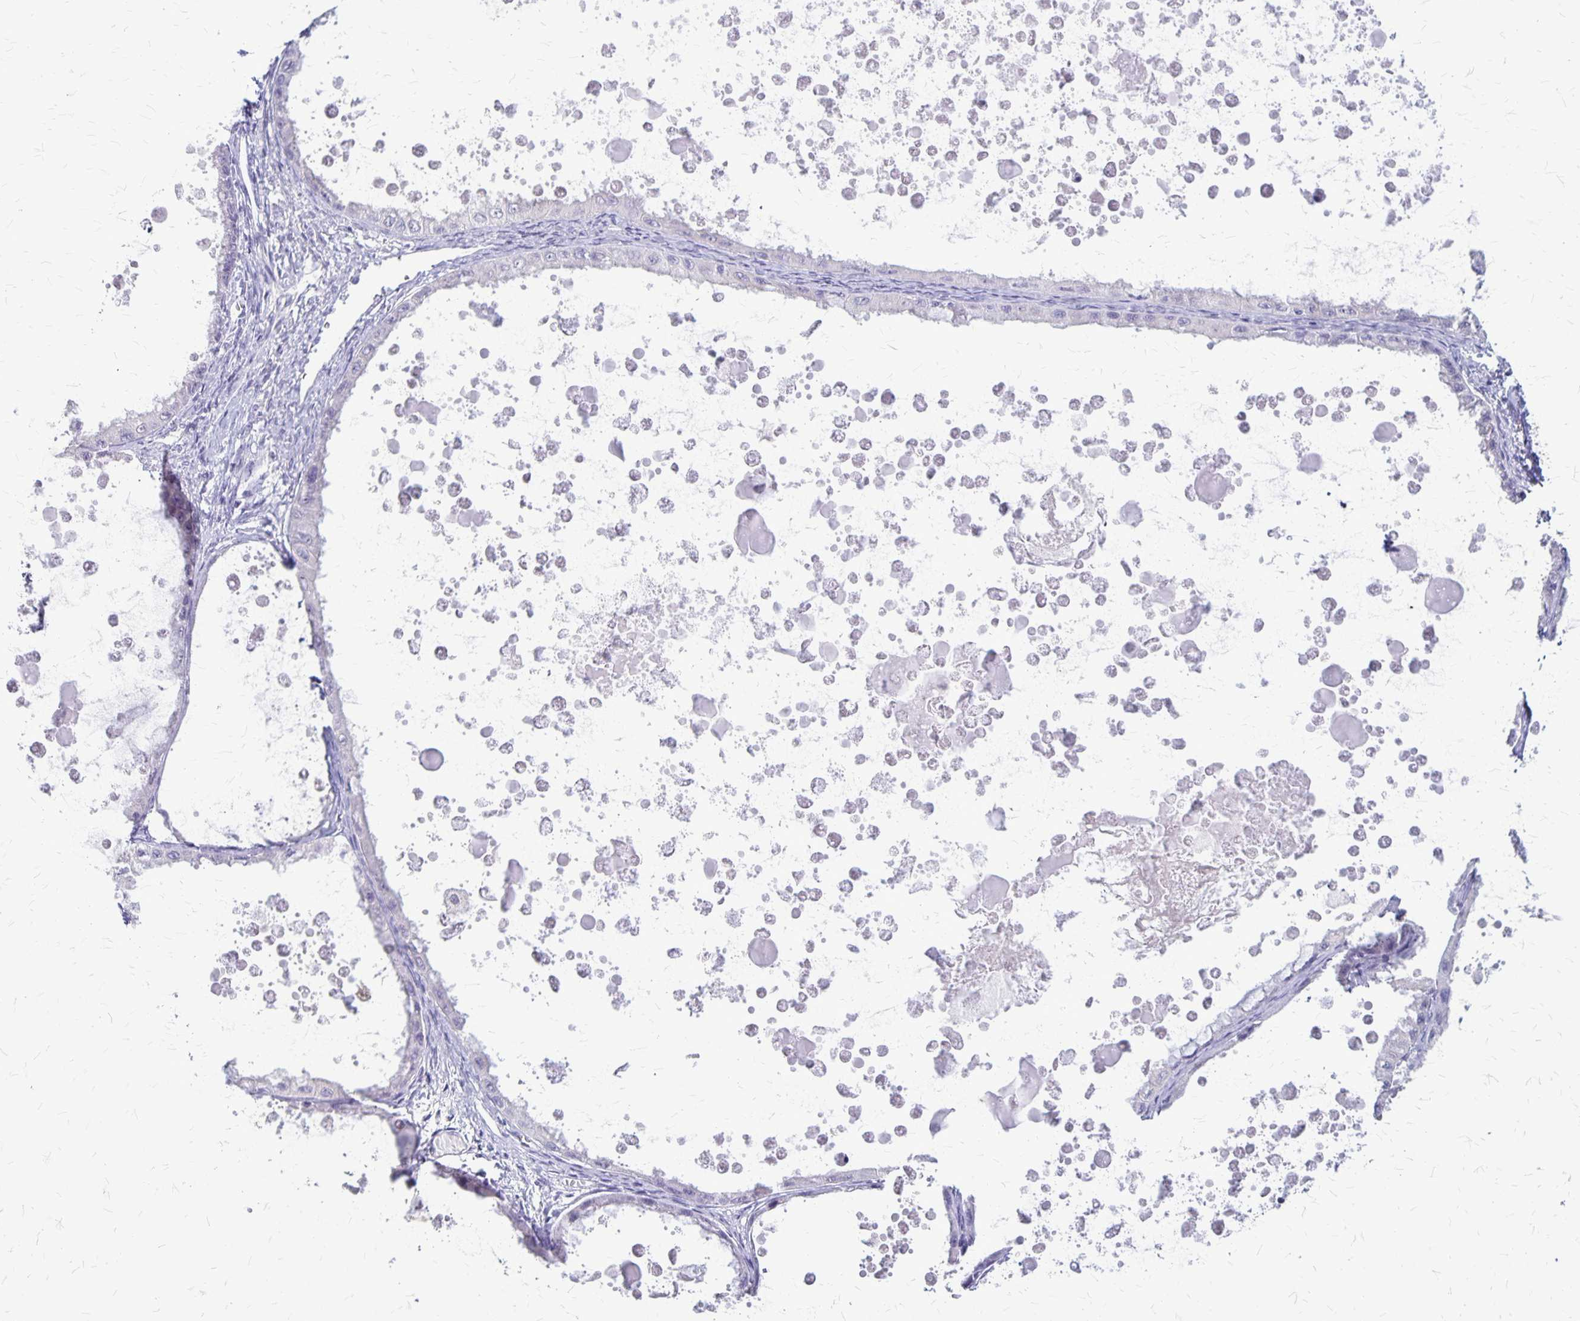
{"staining": {"intensity": "negative", "quantity": "none", "location": "none"}, "tissue": "ovarian cancer", "cell_type": "Tumor cells", "image_type": "cancer", "snomed": [{"axis": "morphology", "description": "Cystadenocarcinoma, mucinous, NOS"}, {"axis": "topography", "description": "Ovary"}], "caption": "Image shows no protein staining in tumor cells of mucinous cystadenocarcinoma (ovarian) tissue. (DAB (3,3'-diaminobenzidine) immunohistochemistry (IHC) visualized using brightfield microscopy, high magnification).", "gene": "PLXNB3", "patient": {"sex": "female", "age": 64}}